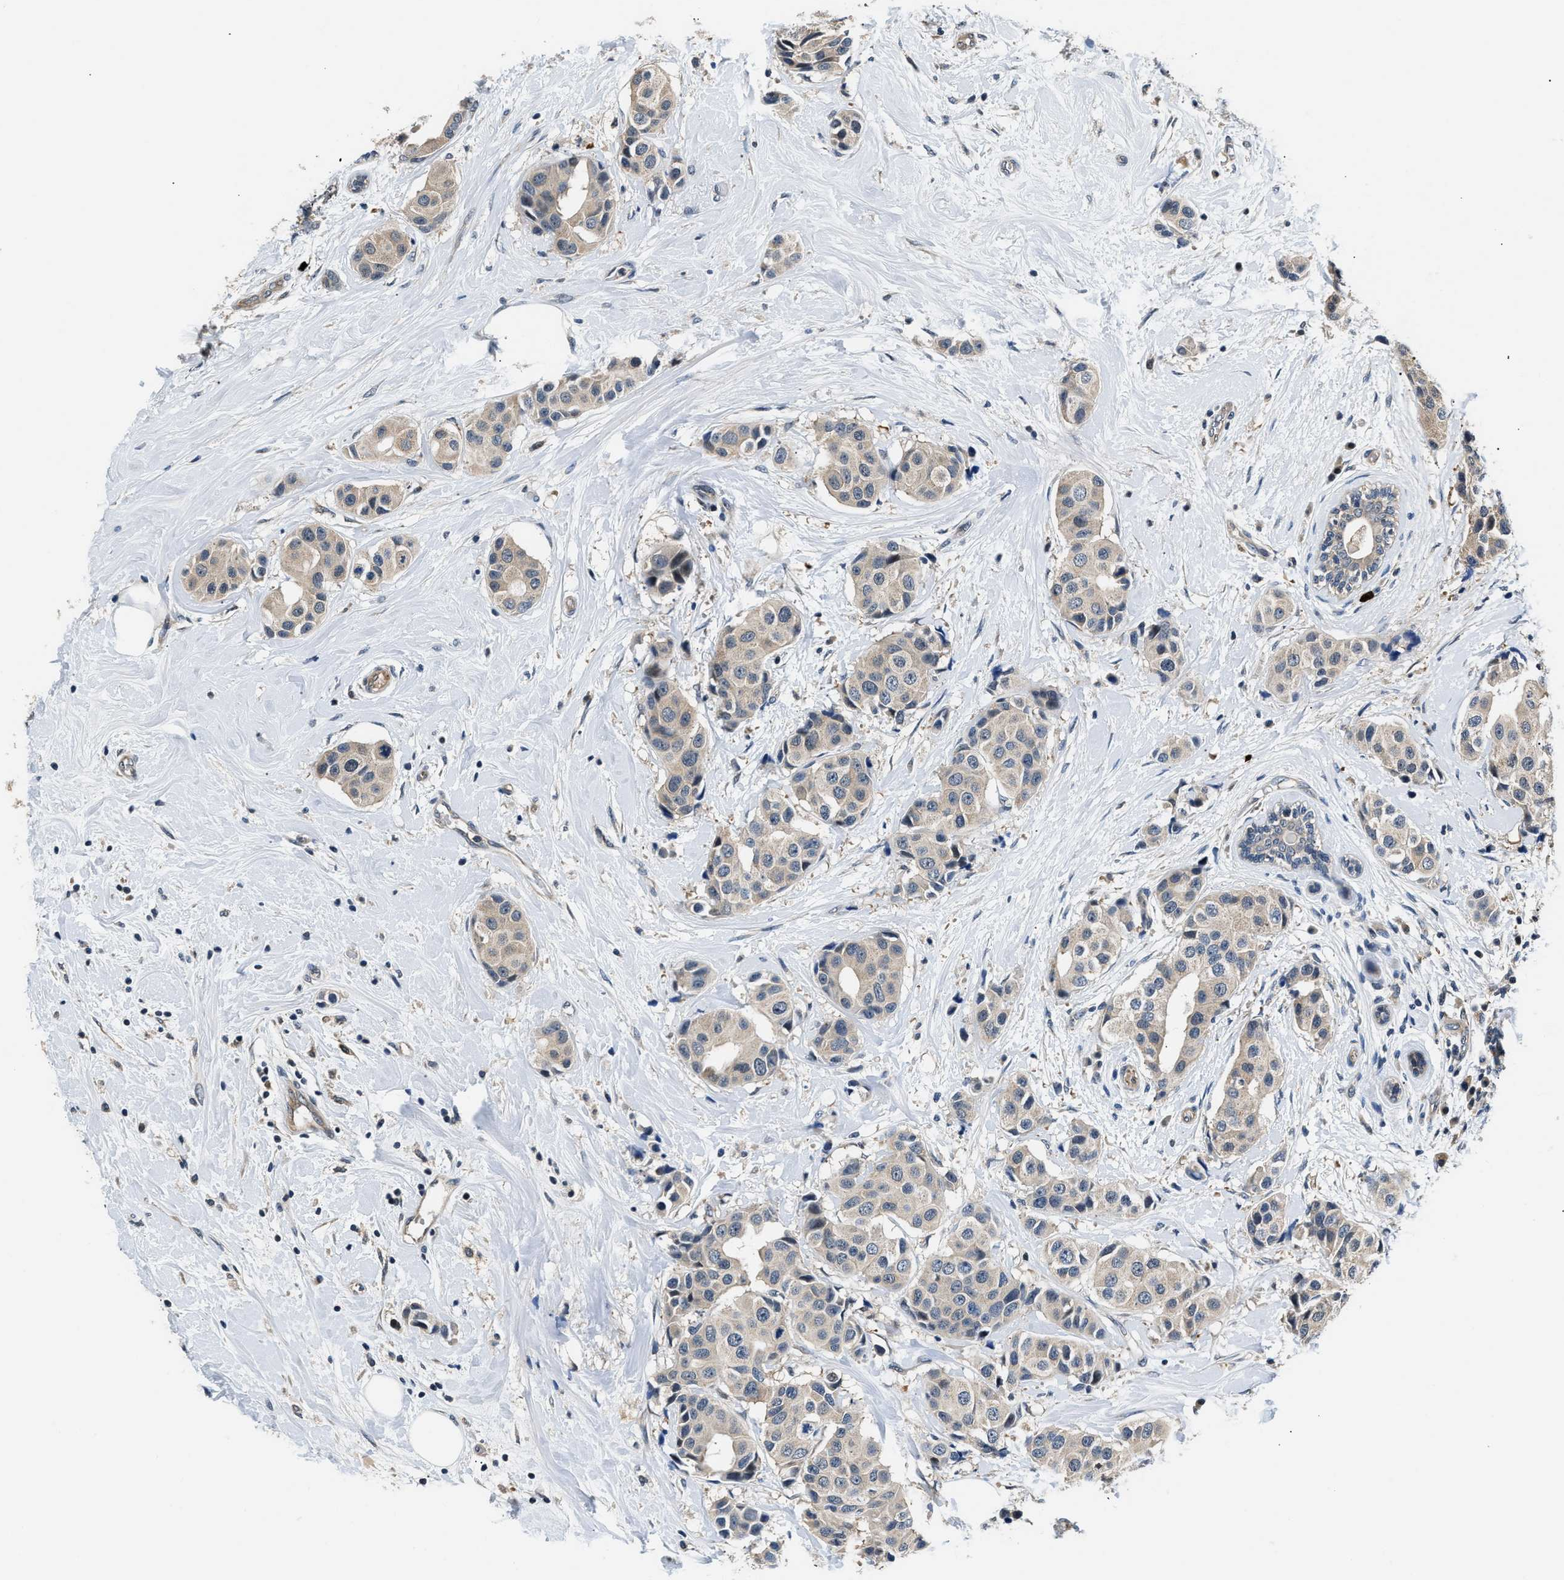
{"staining": {"intensity": "weak", "quantity": "<25%", "location": "cytoplasmic/membranous"}, "tissue": "breast cancer", "cell_type": "Tumor cells", "image_type": "cancer", "snomed": [{"axis": "morphology", "description": "Normal tissue, NOS"}, {"axis": "morphology", "description": "Duct carcinoma"}, {"axis": "topography", "description": "Breast"}], "caption": "Immunohistochemical staining of human breast infiltrating ductal carcinoma exhibits no significant expression in tumor cells. (DAB (3,3'-diaminobenzidine) IHC with hematoxylin counter stain).", "gene": "TUT7", "patient": {"sex": "female", "age": 39}}